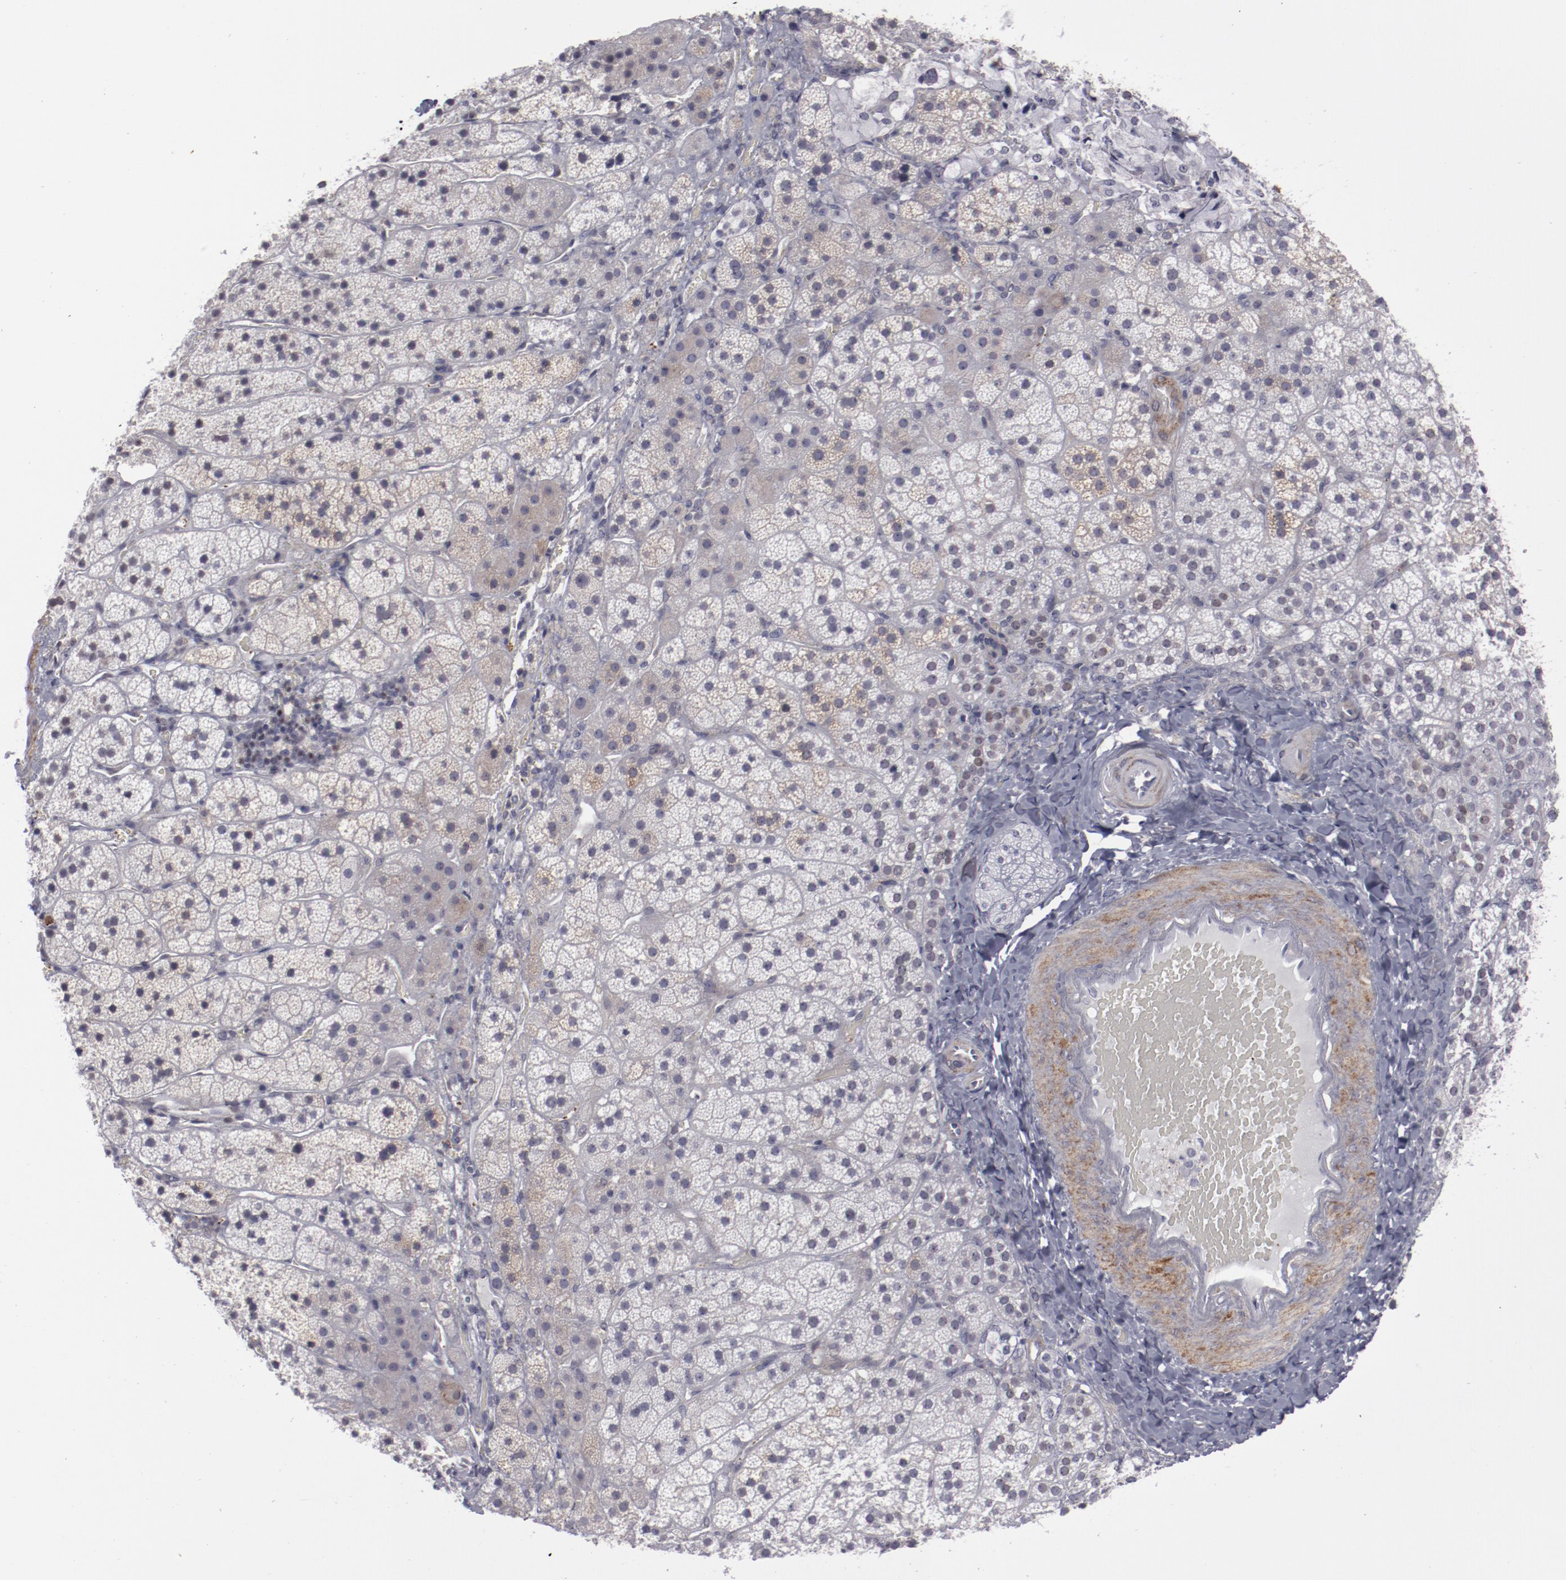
{"staining": {"intensity": "negative", "quantity": "none", "location": "none"}, "tissue": "adrenal gland", "cell_type": "Glandular cells", "image_type": "normal", "snomed": [{"axis": "morphology", "description": "Normal tissue, NOS"}, {"axis": "topography", "description": "Adrenal gland"}], "caption": "Benign adrenal gland was stained to show a protein in brown. There is no significant positivity in glandular cells. (DAB (3,3'-diaminobenzidine) immunohistochemistry with hematoxylin counter stain).", "gene": "LEF1", "patient": {"sex": "female", "age": 44}}